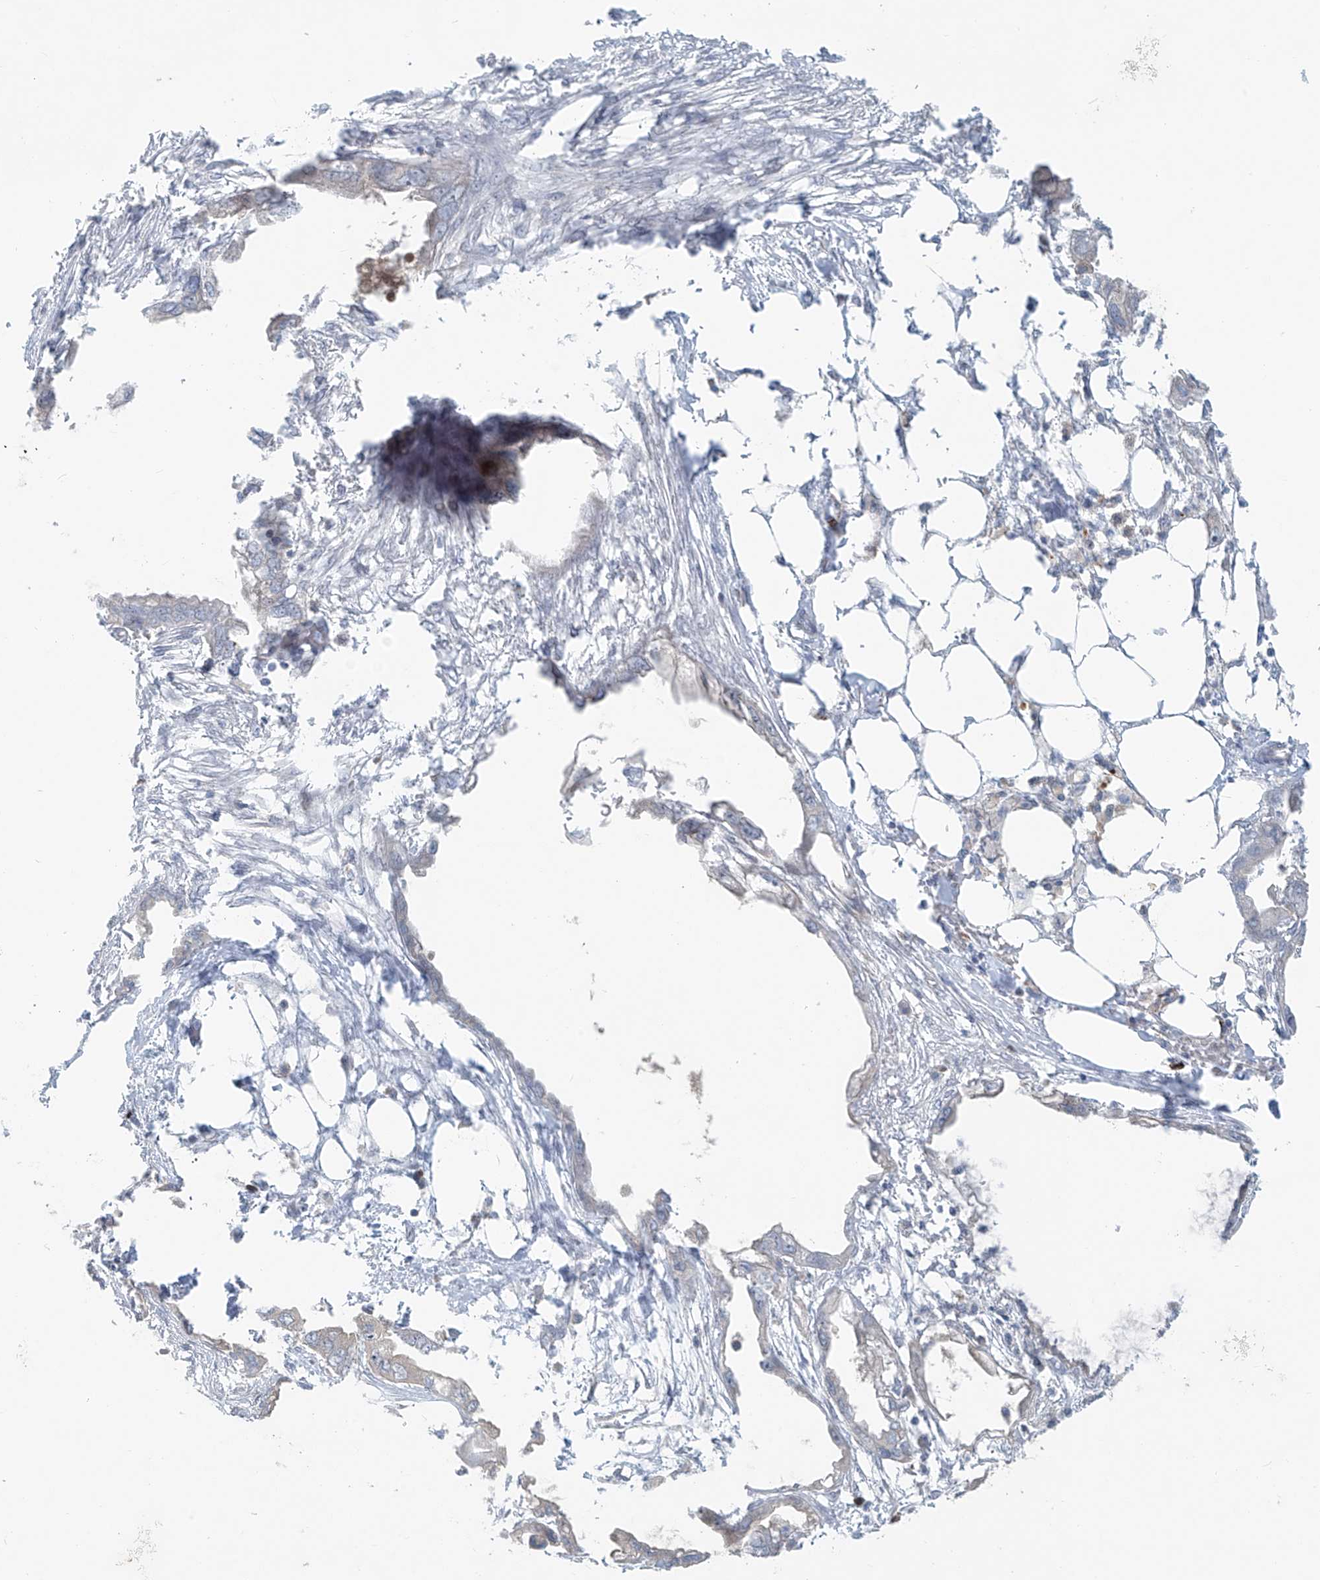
{"staining": {"intensity": "negative", "quantity": "none", "location": "none"}, "tissue": "endometrial cancer", "cell_type": "Tumor cells", "image_type": "cancer", "snomed": [{"axis": "morphology", "description": "Adenocarcinoma, NOS"}, {"axis": "morphology", "description": "Adenocarcinoma, metastatic, NOS"}, {"axis": "topography", "description": "Adipose tissue"}, {"axis": "topography", "description": "Endometrium"}], "caption": "A high-resolution image shows immunohistochemistry (IHC) staining of metastatic adenocarcinoma (endometrial), which exhibits no significant positivity in tumor cells.", "gene": "PPAT", "patient": {"sex": "female", "age": 67}}